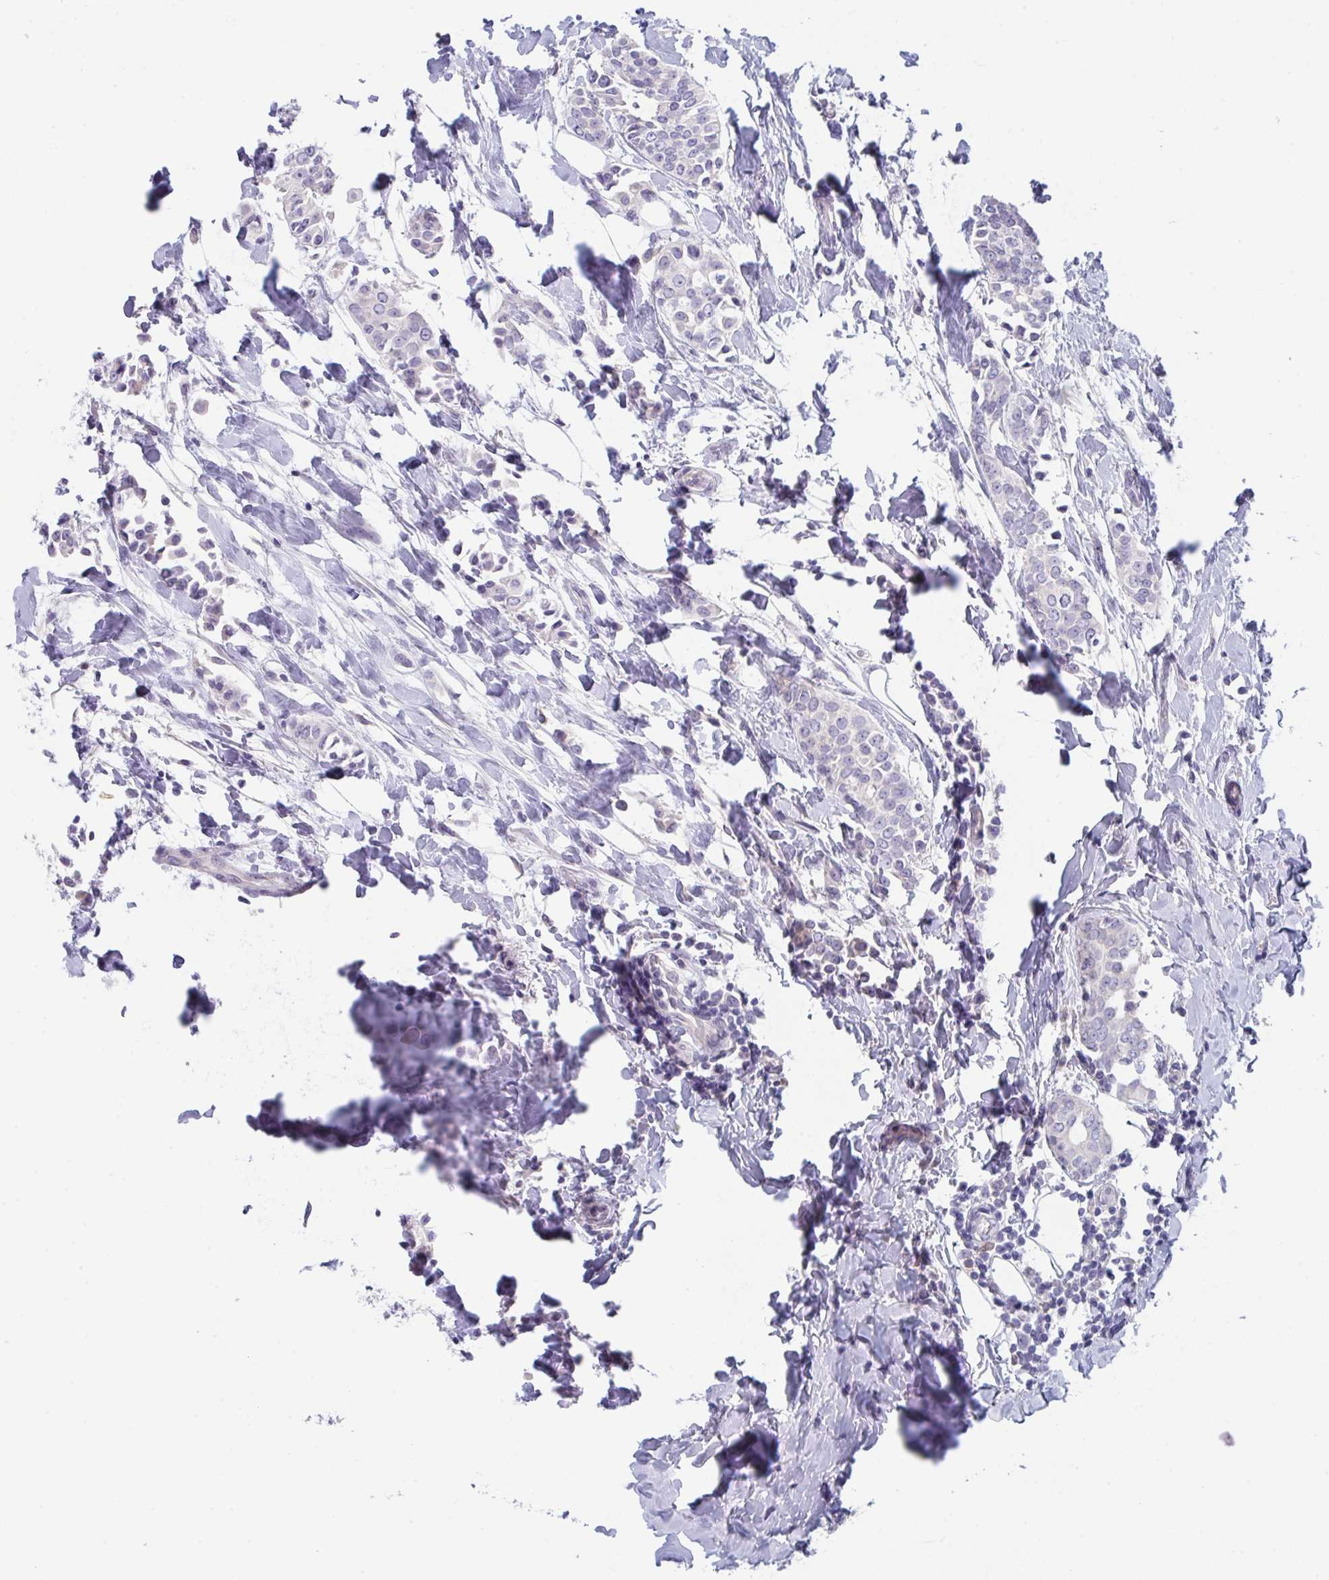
{"staining": {"intensity": "negative", "quantity": "none", "location": "none"}, "tissue": "breast cancer", "cell_type": "Tumor cells", "image_type": "cancer", "snomed": [{"axis": "morphology", "description": "Duct carcinoma"}, {"axis": "topography", "description": "Breast"}], "caption": "Immunohistochemical staining of breast cancer reveals no significant expression in tumor cells.", "gene": "PTPRD", "patient": {"sex": "female", "age": 64}}